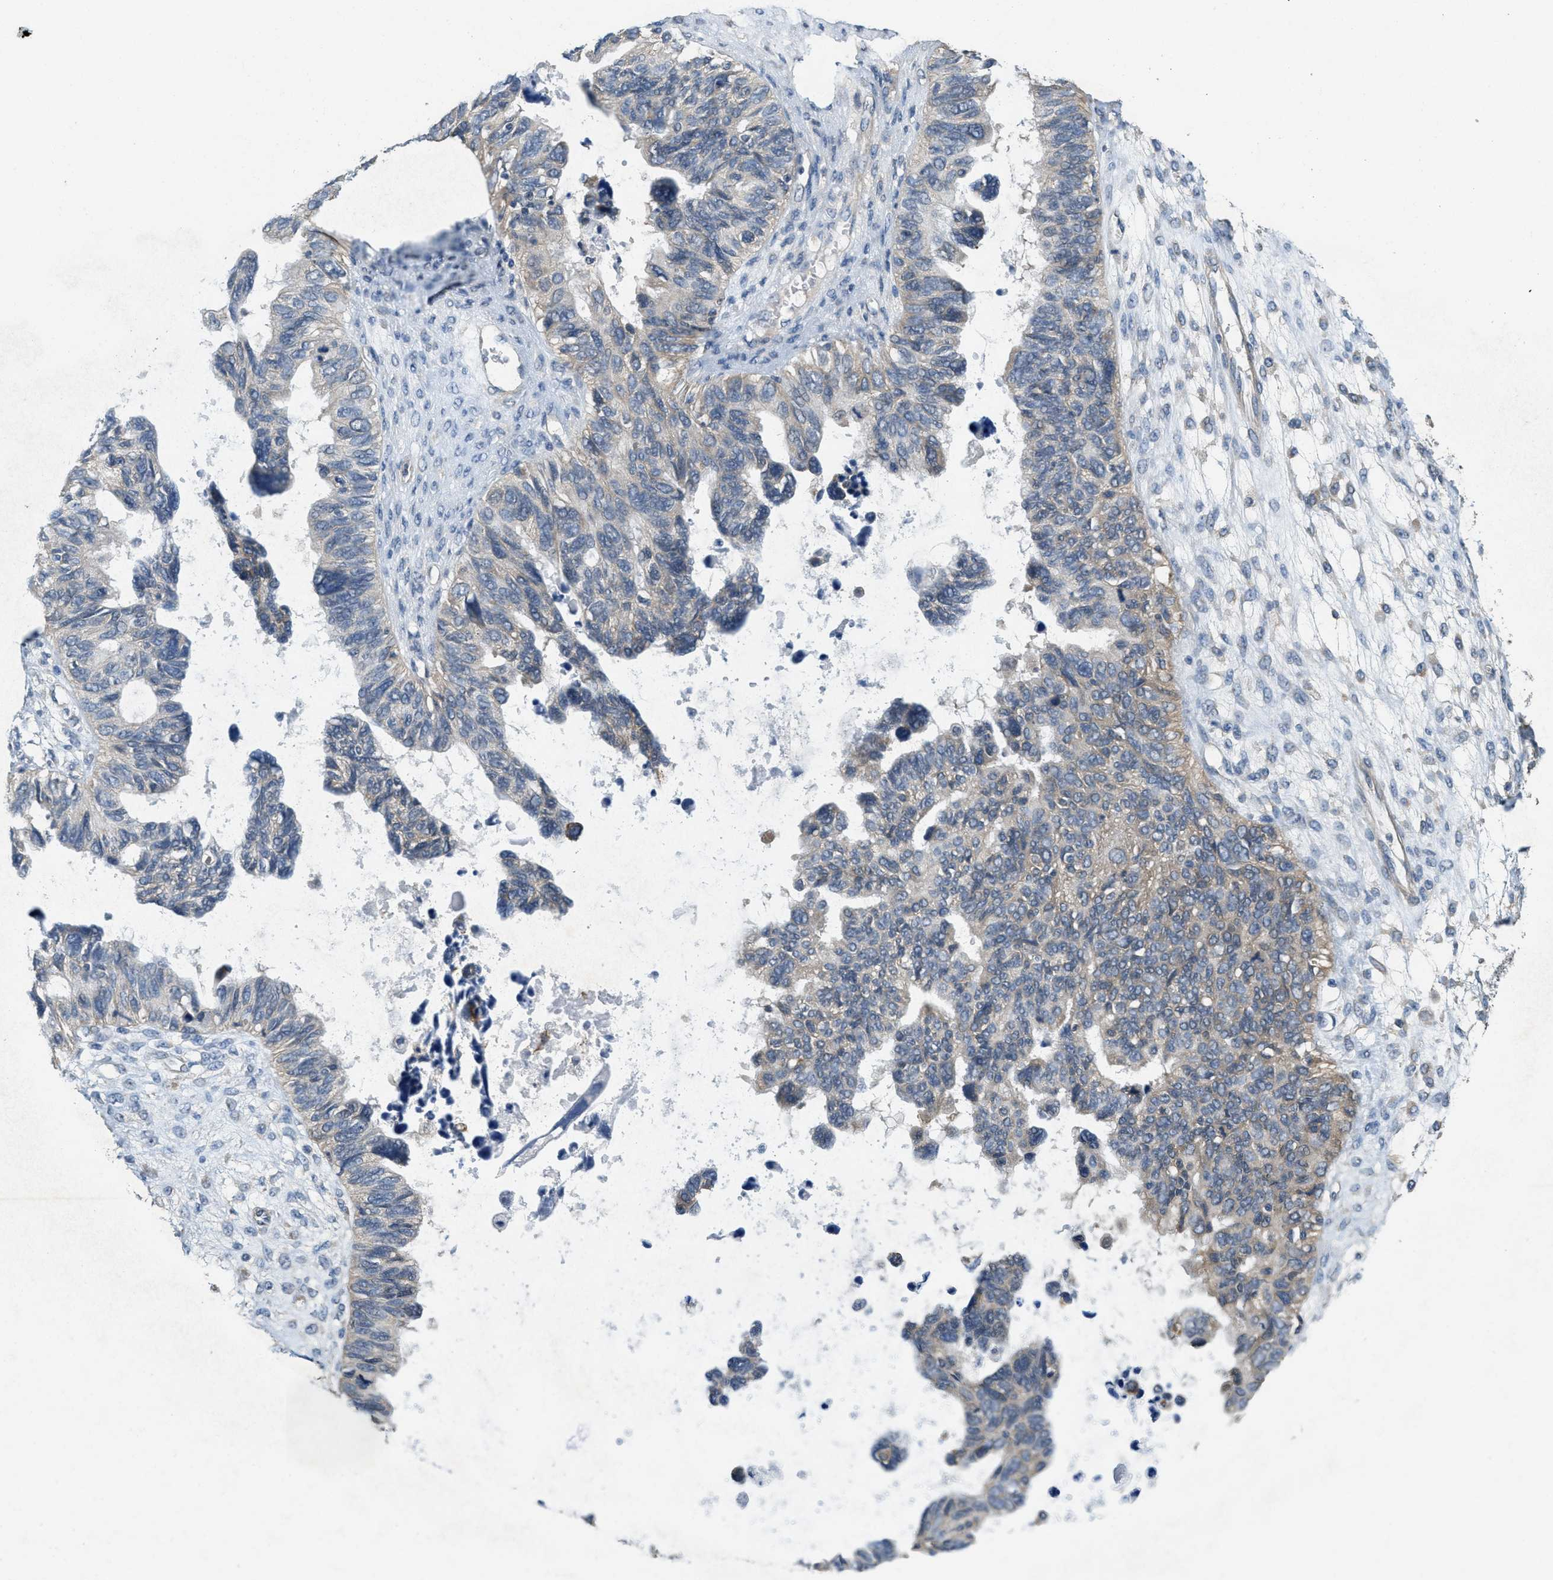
{"staining": {"intensity": "weak", "quantity": "<25%", "location": "cytoplasmic/membranous"}, "tissue": "ovarian cancer", "cell_type": "Tumor cells", "image_type": "cancer", "snomed": [{"axis": "morphology", "description": "Cystadenocarcinoma, serous, NOS"}, {"axis": "topography", "description": "Ovary"}], "caption": "An immunohistochemistry (IHC) micrograph of ovarian serous cystadenocarcinoma is shown. There is no staining in tumor cells of ovarian serous cystadenocarcinoma.", "gene": "THBS2", "patient": {"sex": "female", "age": 79}}